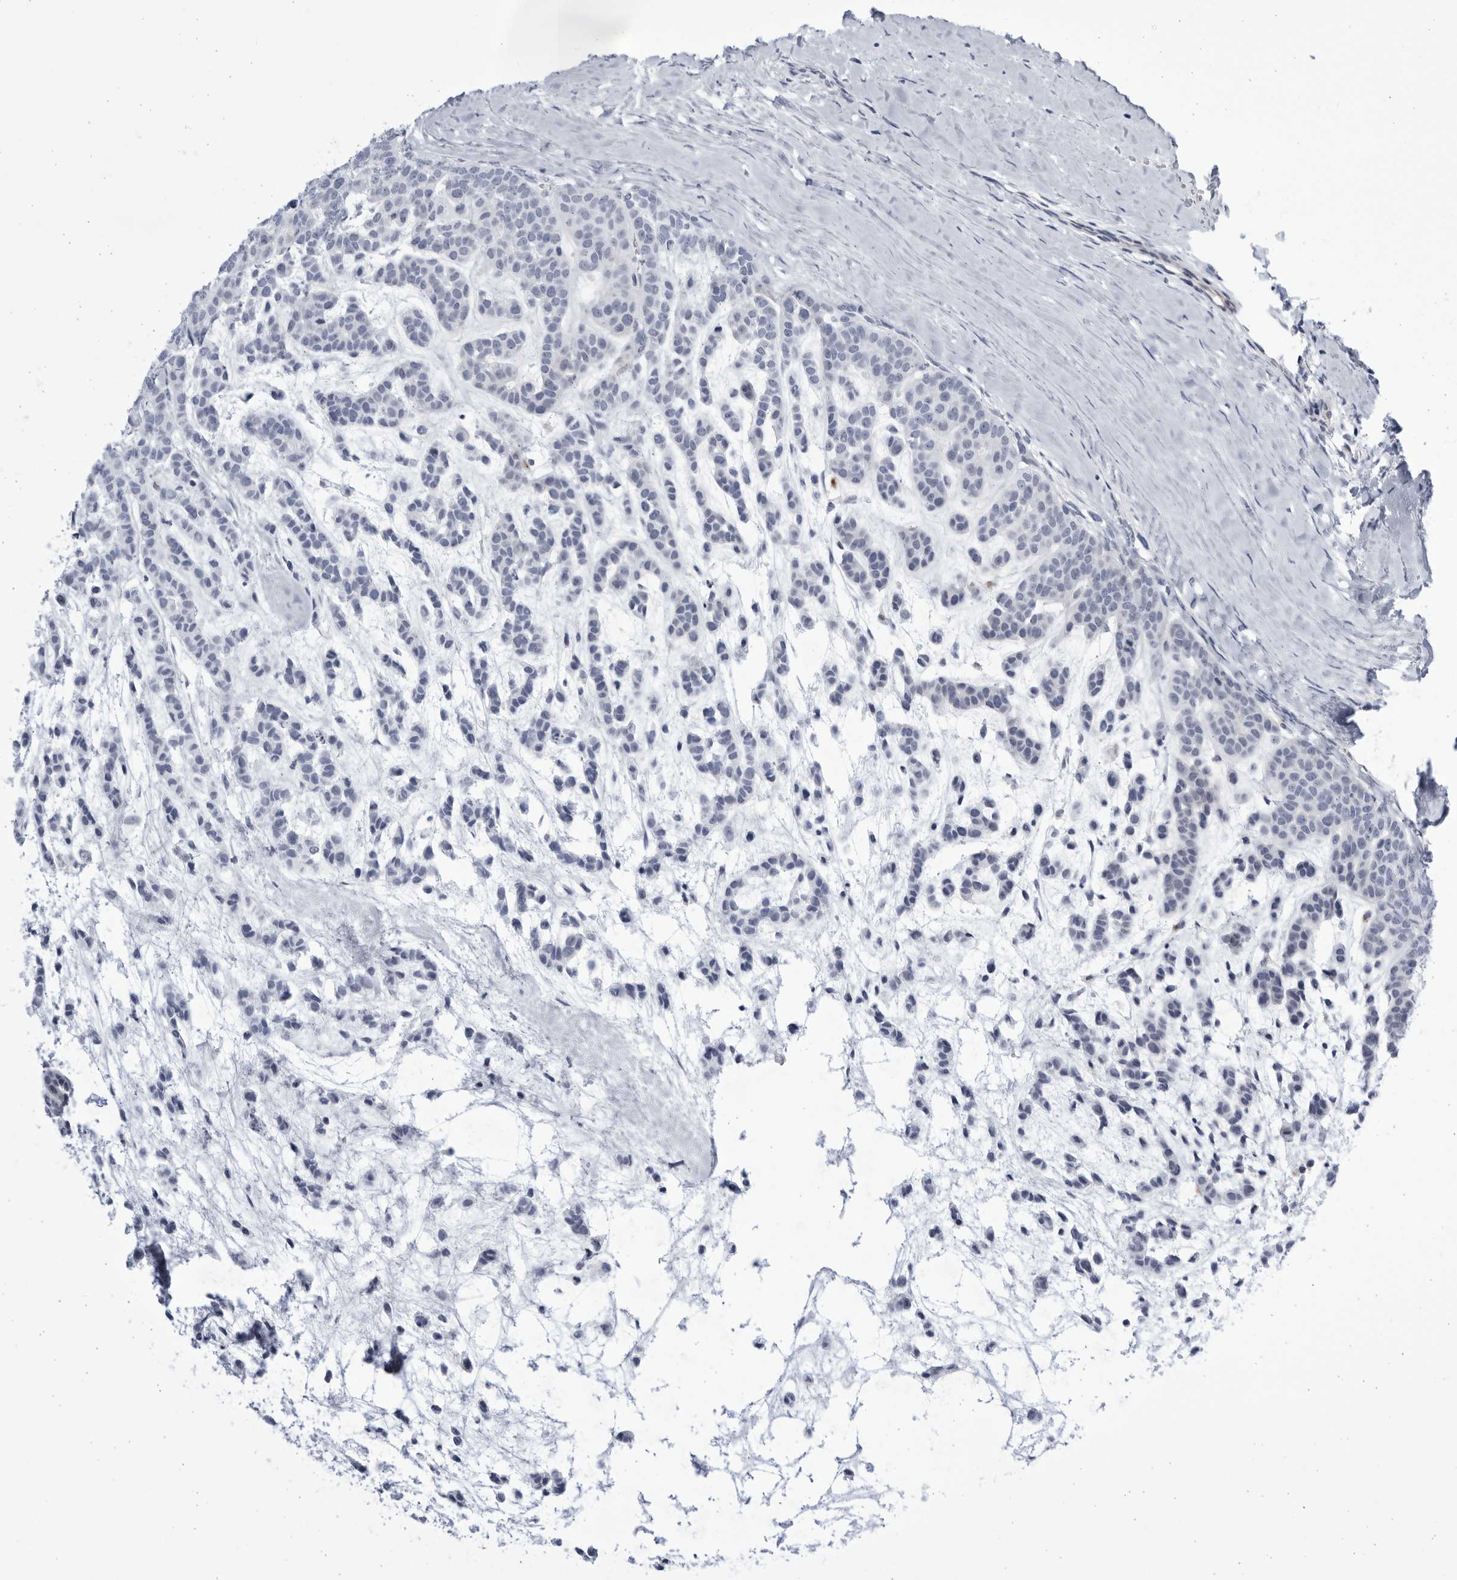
{"staining": {"intensity": "negative", "quantity": "none", "location": "none"}, "tissue": "head and neck cancer", "cell_type": "Tumor cells", "image_type": "cancer", "snomed": [{"axis": "morphology", "description": "Adenocarcinoma, NOS"}, {"axis": "morphology", "description": "Adenoma, NOS"}, {"axis": "topography", "description": "Head-Neck"}], "caption": "This is an immunohistochemistry (IHC) micrograph of human head and neck cancer. There is no positivity in tumor cells.", "gene": "CCDC181", "patient": {"sex": "female", "age": 55}}